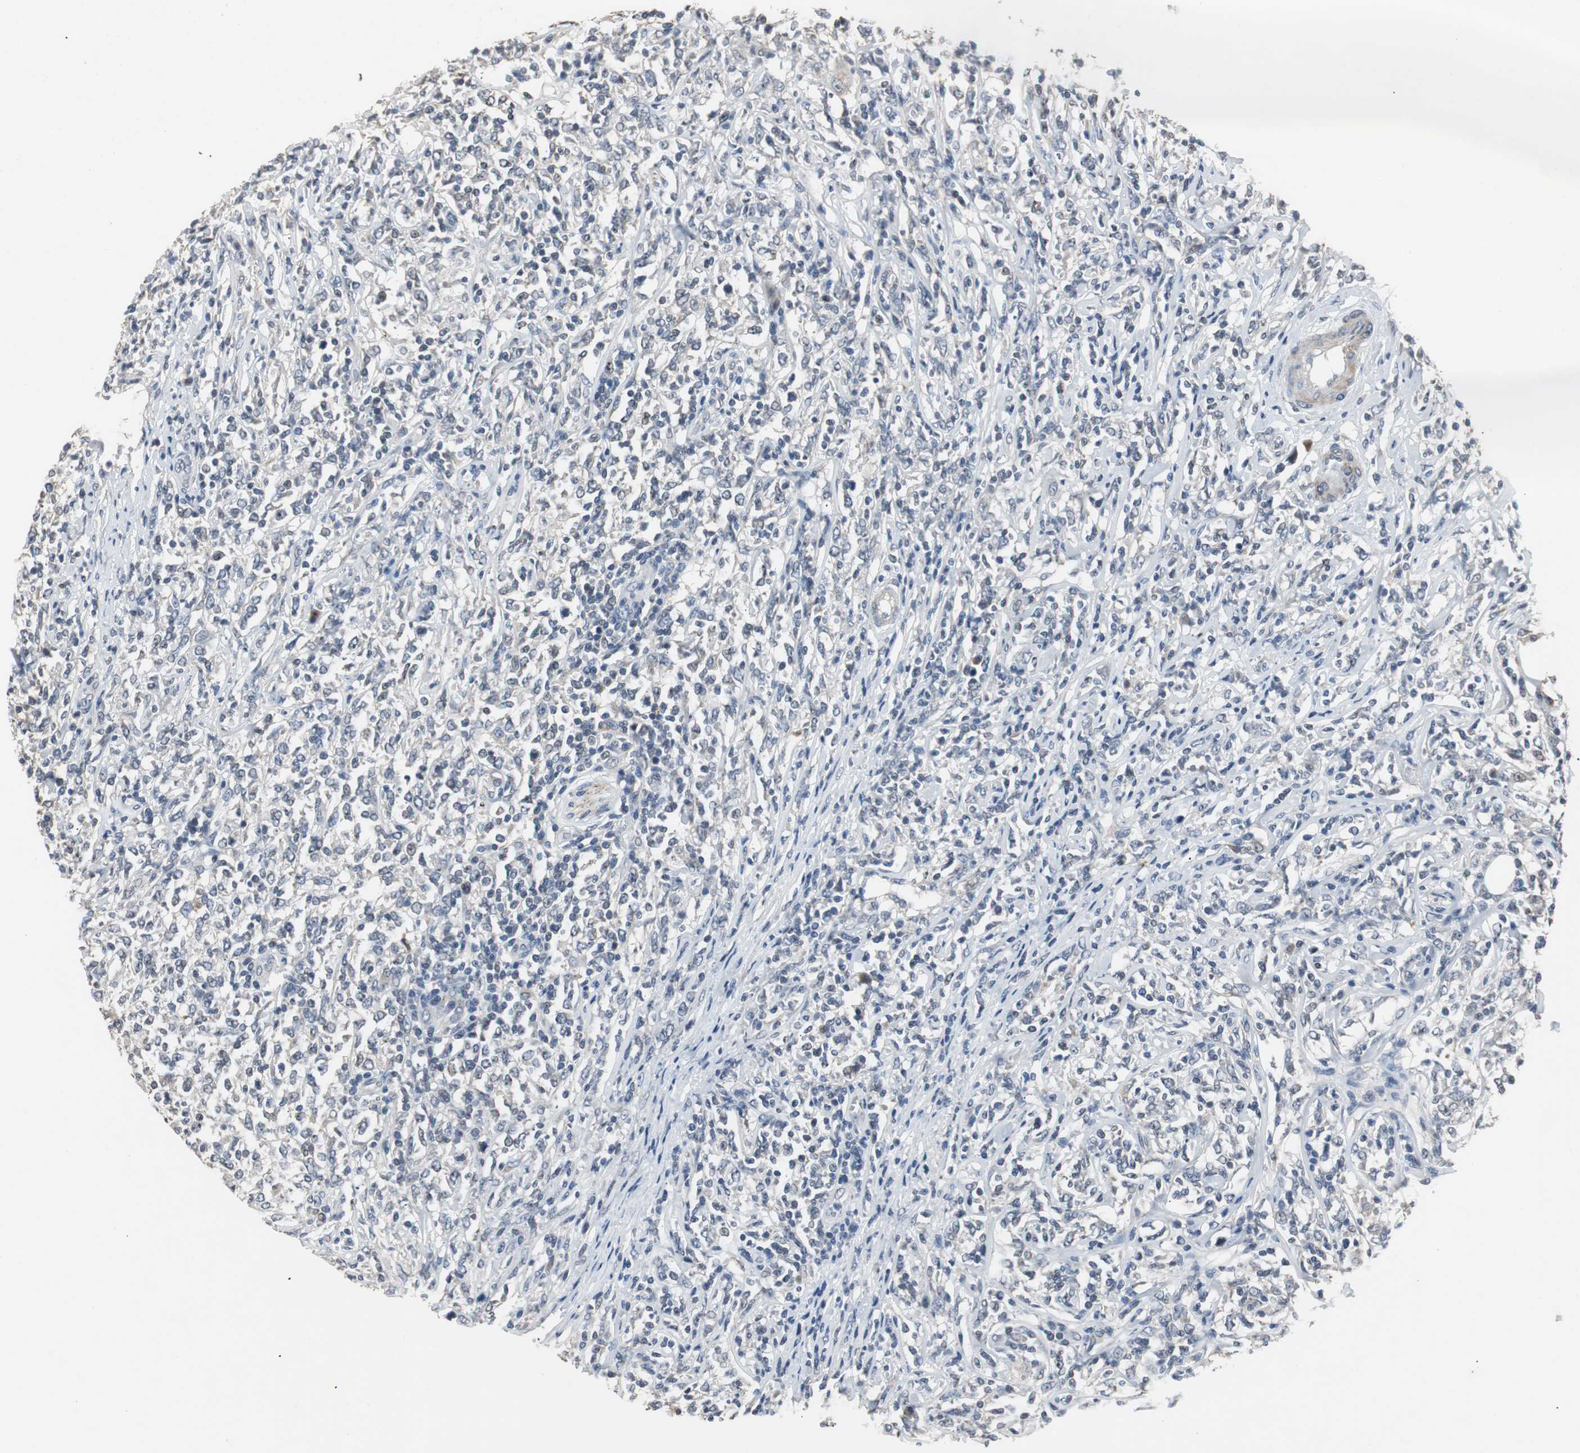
{"staining": {"intensity": "weak", "quantity": "<25%", "location": "cytoplasmic/membranous"}, "tissue": "lymphoma", "cell_type": "Tumor cells", "image_type": "cancer", "snomed": [{"axis": "morphology", "description": "Malignant lymphoma, non-Hodgkin's type, High grade"}, {"axis": "topography", "description": "Lymph node"}], "caption": "High power microscopy image of an immunohistochemistry (IHC) histopathology image of lymphoma, revealing no significant expression in tumor cells.", "gene": "PCYT1B", "patient": {"sex": "female", "age": 84}}